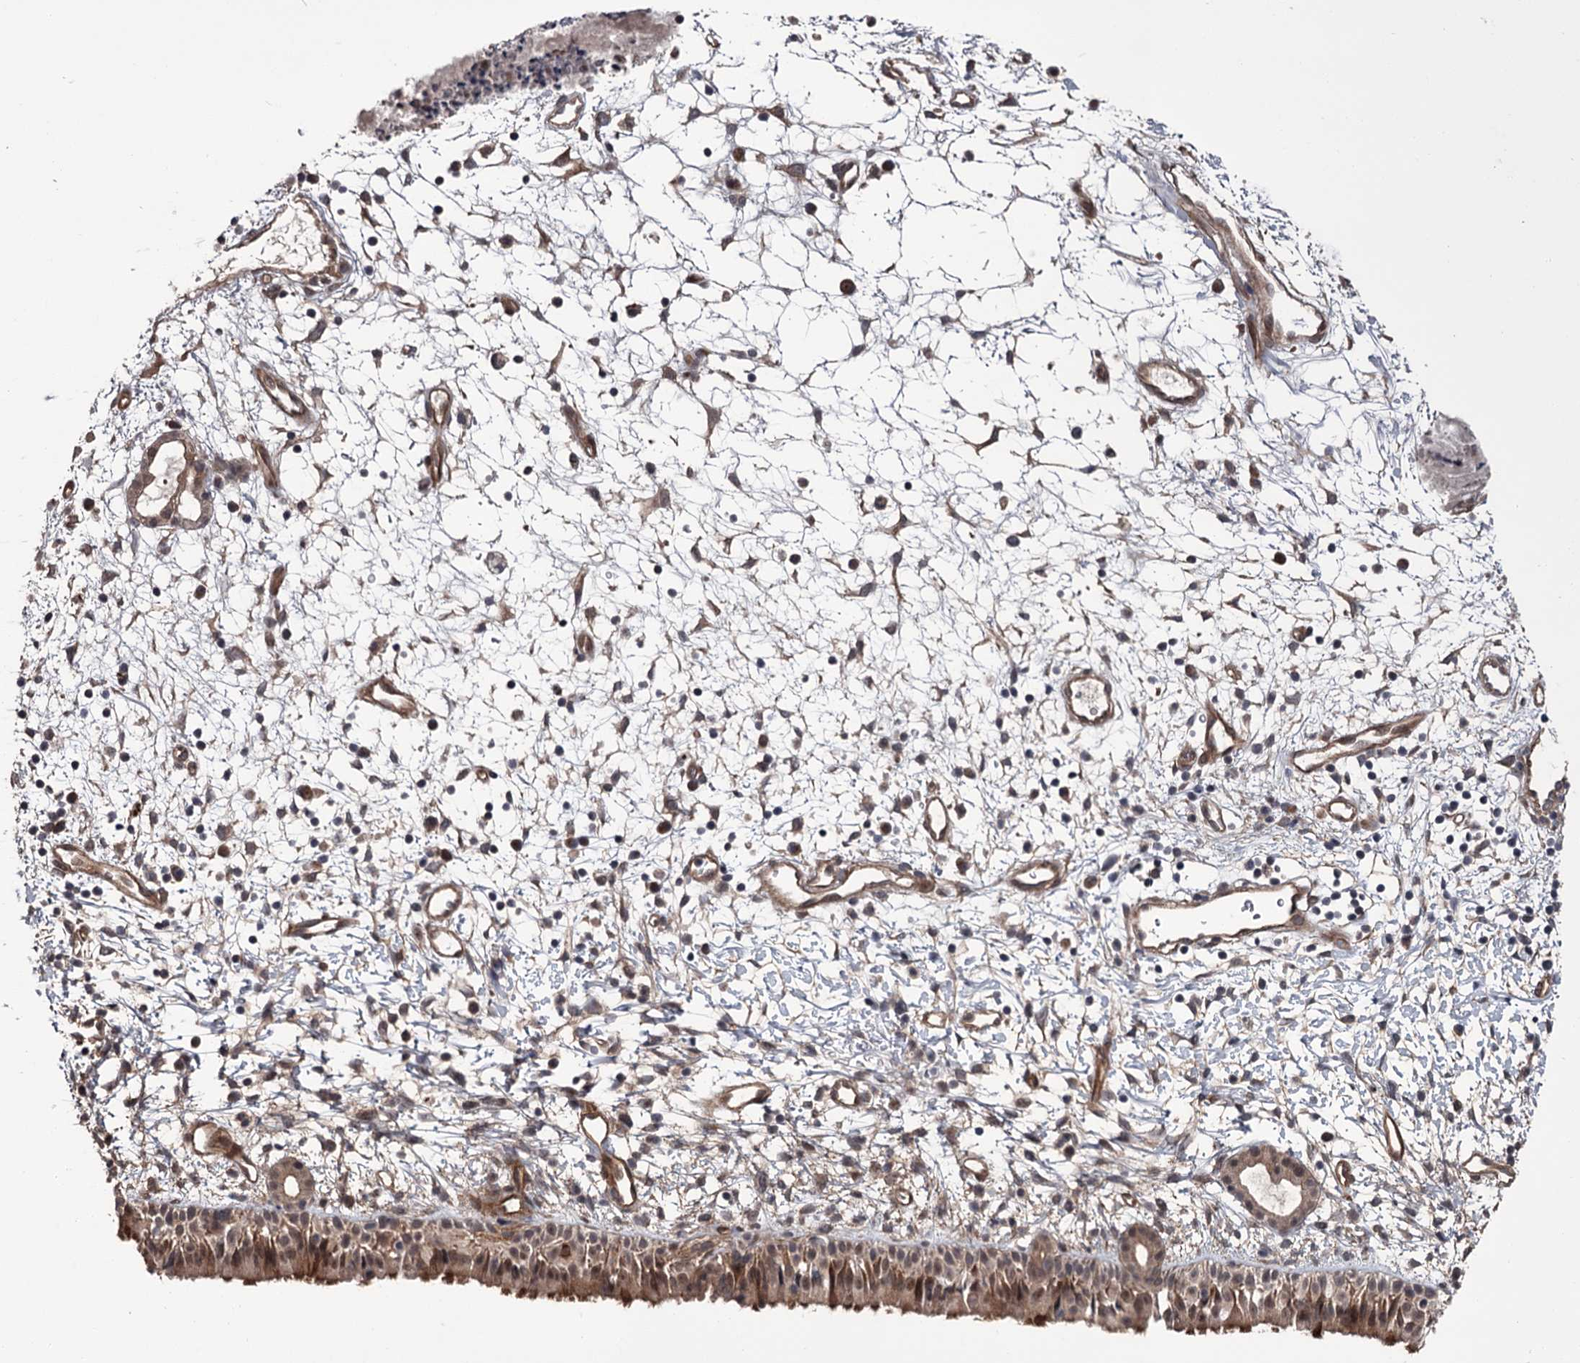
{"staining": {"intensity": "moderate", "quantity": ">75%", "location": "cytoplasmic/membranous"}, "tissue": "nasopharynx", "cell_type": "Respiratory epithelial cells", "image_type": "normal", "snomed": [{"axis": "morphology", "description": "Normal tissue, NOS"}, {"axis": "topography", "description": "Nasopharynx"}], "caption": "DAB immunohistochemical staining of benign human nasopharynx displays moderate cytoplasmic/membranous protein positivity in approximately >75% of respiratory epithelial cells. (IHC, brightfield microscopy, high magnification).", "gene": "CDC42EP2", "patient": {"sex": "male", "age": 22}}